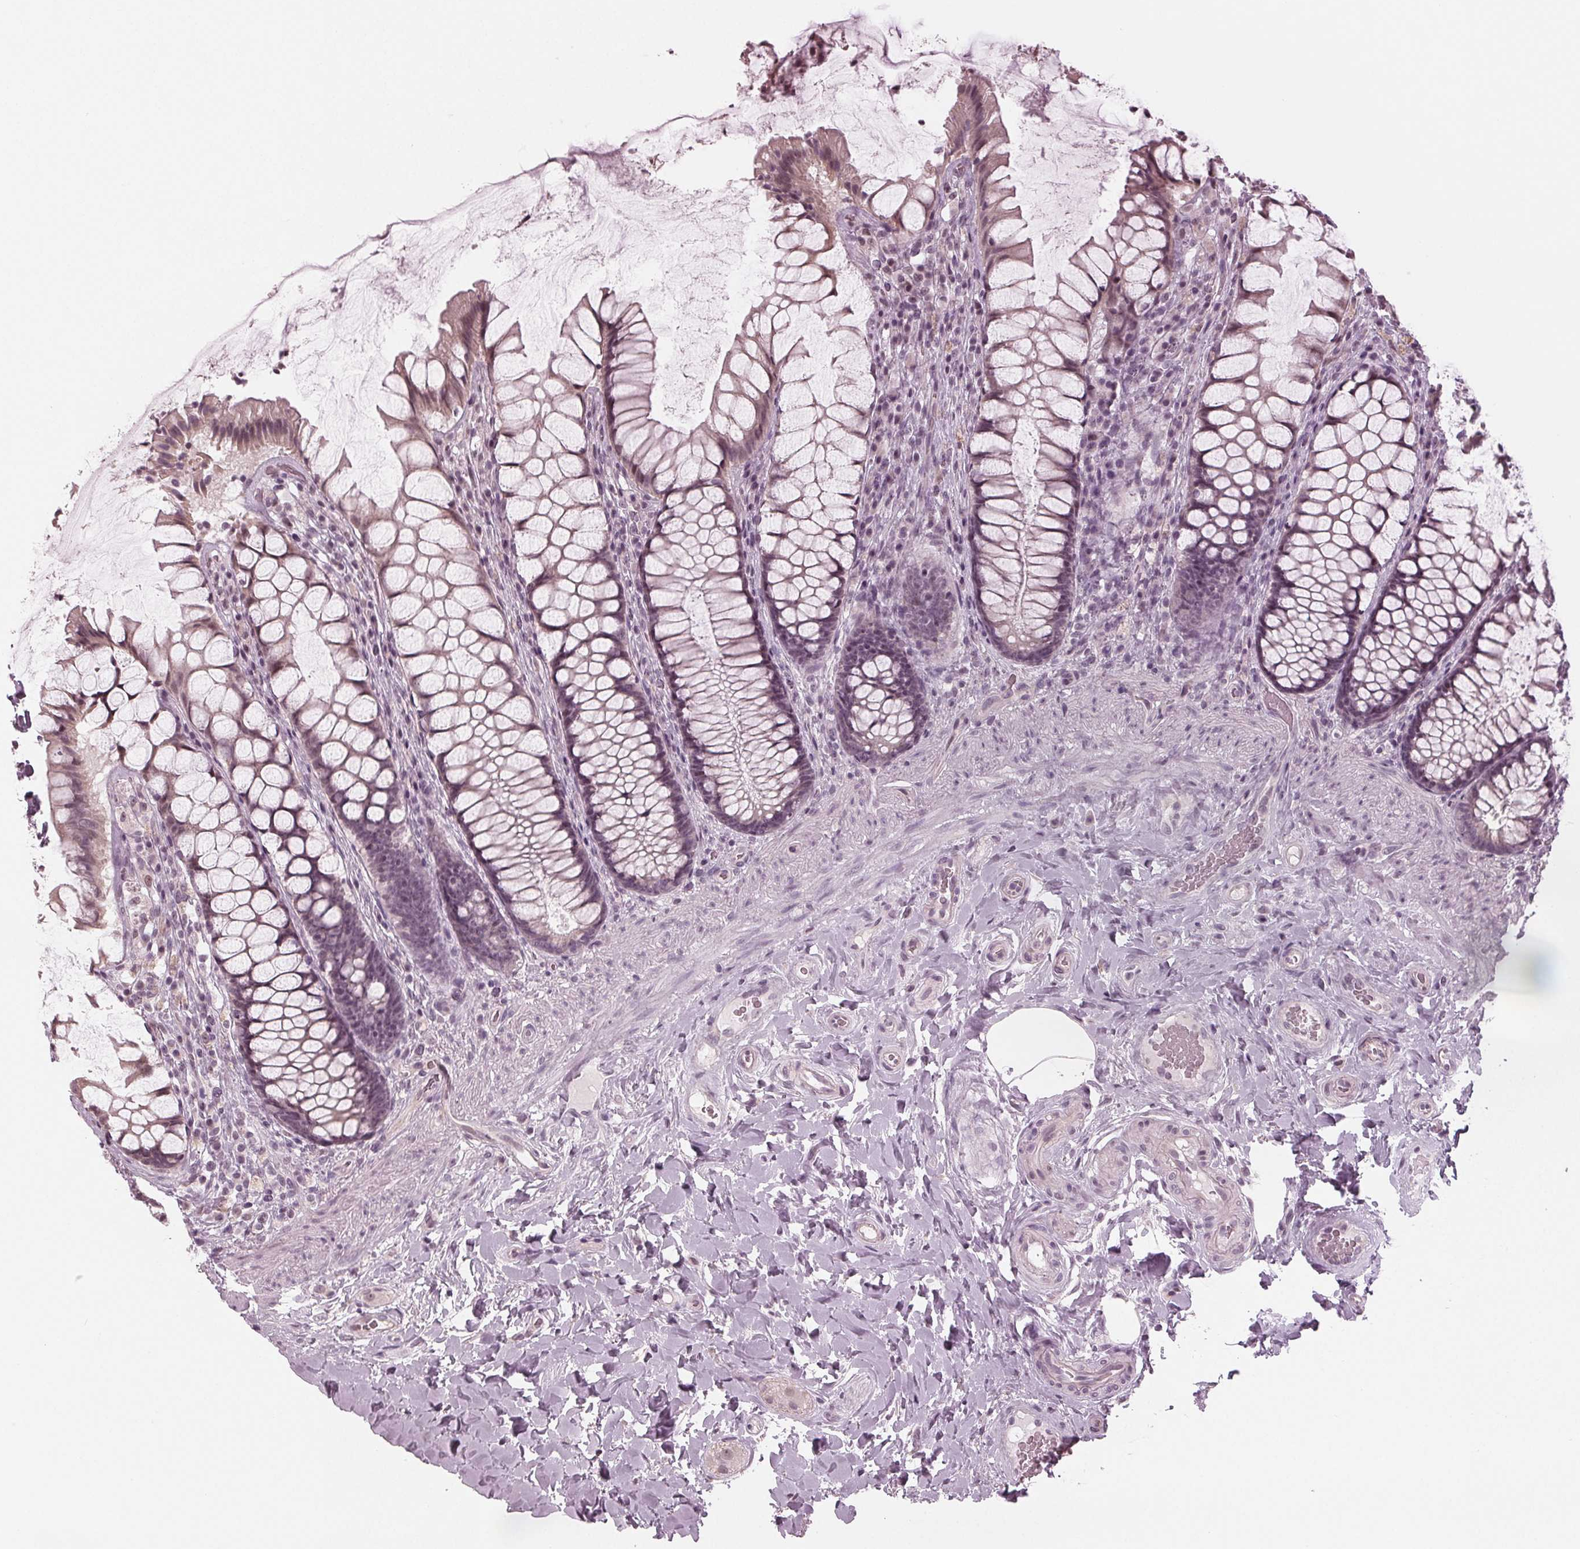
{"staining": {"intensity": "negative", "quantity": "none", "location": "none"}, "tissue": "rectum", "cell_type": "Glandular cells", "image_type": "normal", "snomed": [{"axis": "morphology", "description": "Normal tissue, NOS"}, {"axis": "topography", "description": "Rectum"}], "caption": "The micrograph exhibits no staining of glandular cells in normal rectum. The staining was performed using DAB (3,3'-diaminobenzidine) to visualize the protein expression in brown, while the nuclei were stained in blue with hematoxylin (Magnification: 20x).", "gene": "ADPRHL1", "patient": {"sex": "female", "age": 58}}